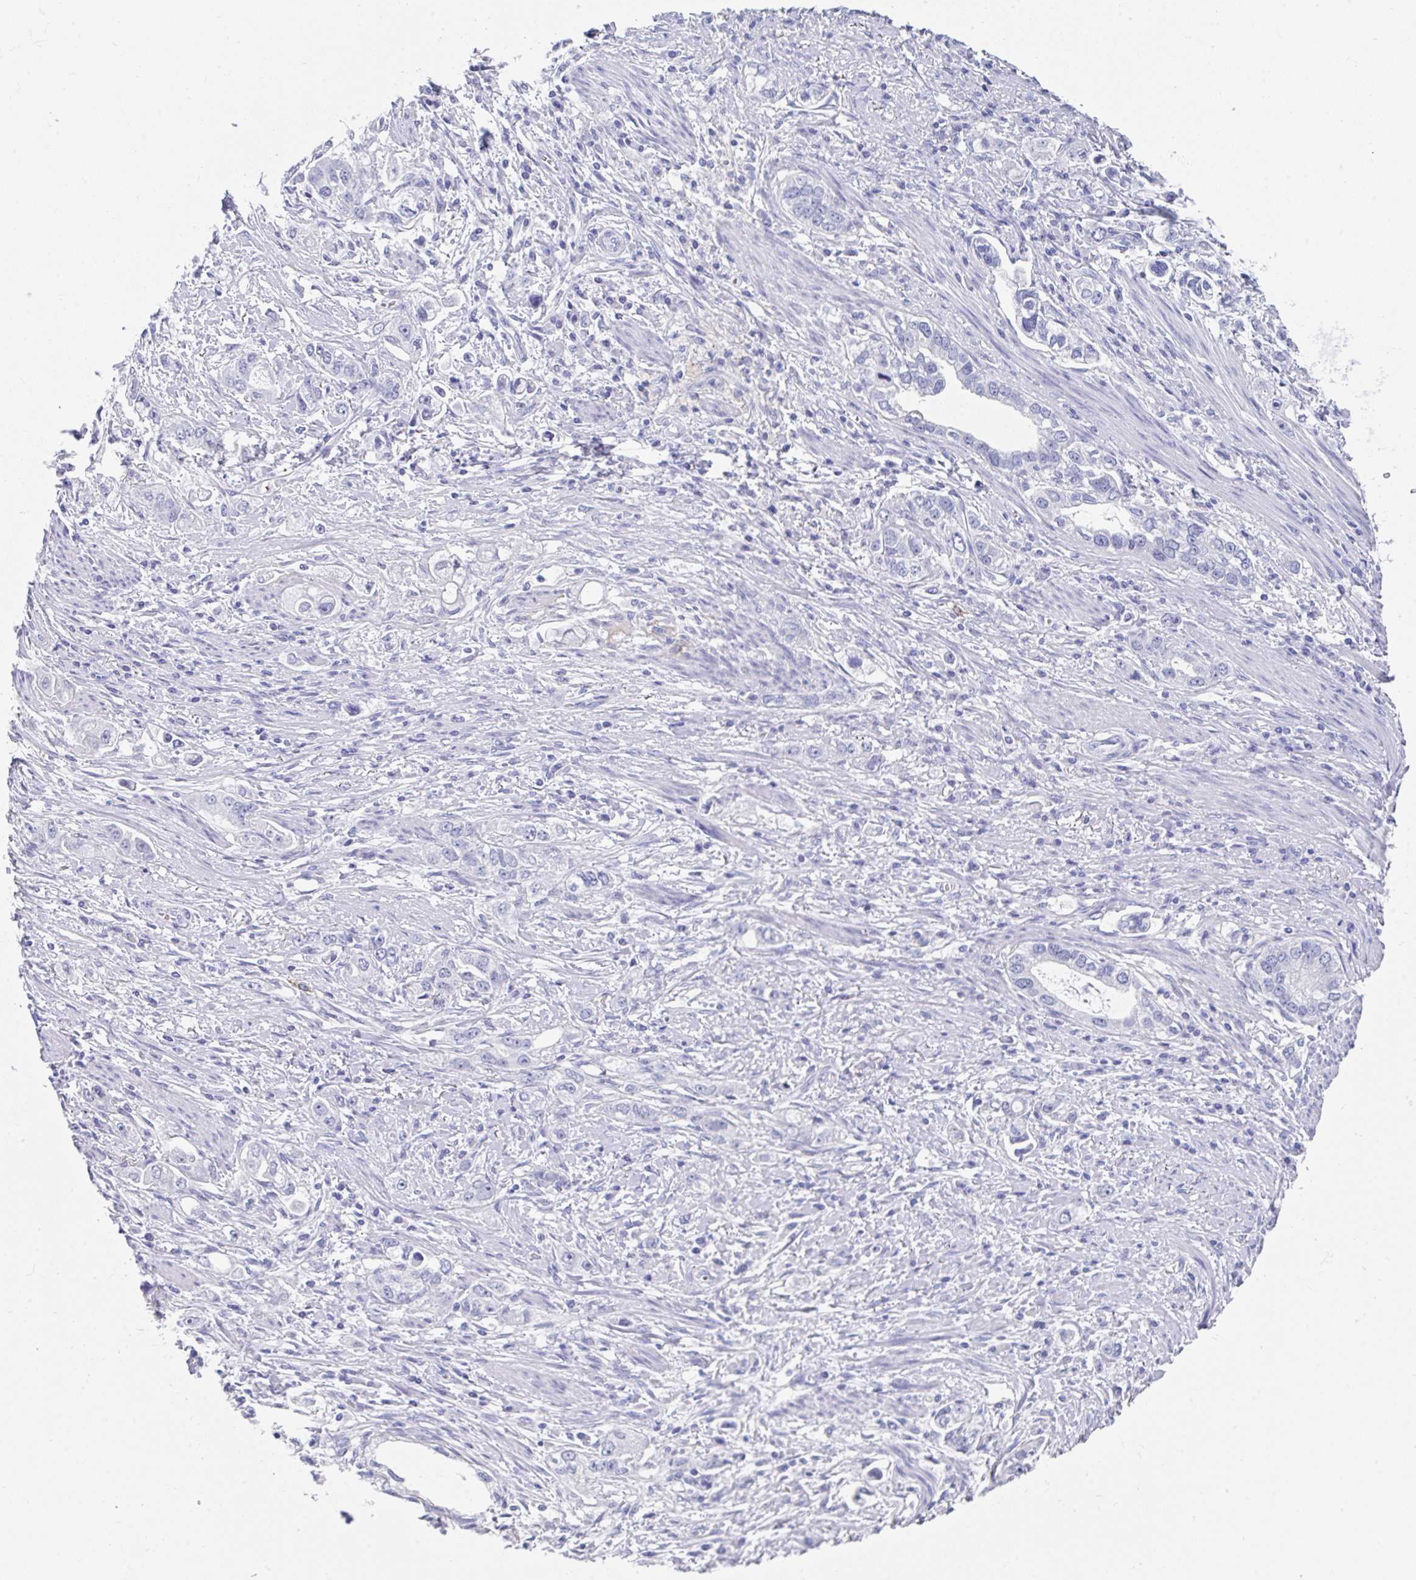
{"staining": {"intensity": "negative", "quantity": "none", "location": "none"}, "tissue": "stomach cancer", "cell_type": "Tumor cells", "image_type": "cancer", "snomed": [{"axis": "morphology", "description": "Adenocarcinoma, NOS"}, {"axis": "topography", "description": "Stomach, lower"}], "caption": "Tumor cells are negative for protein expression in human adenocarcinoma (stomach).", "gene": "TNFRSF8", "patient": {"sex": "female", "age": 93}}